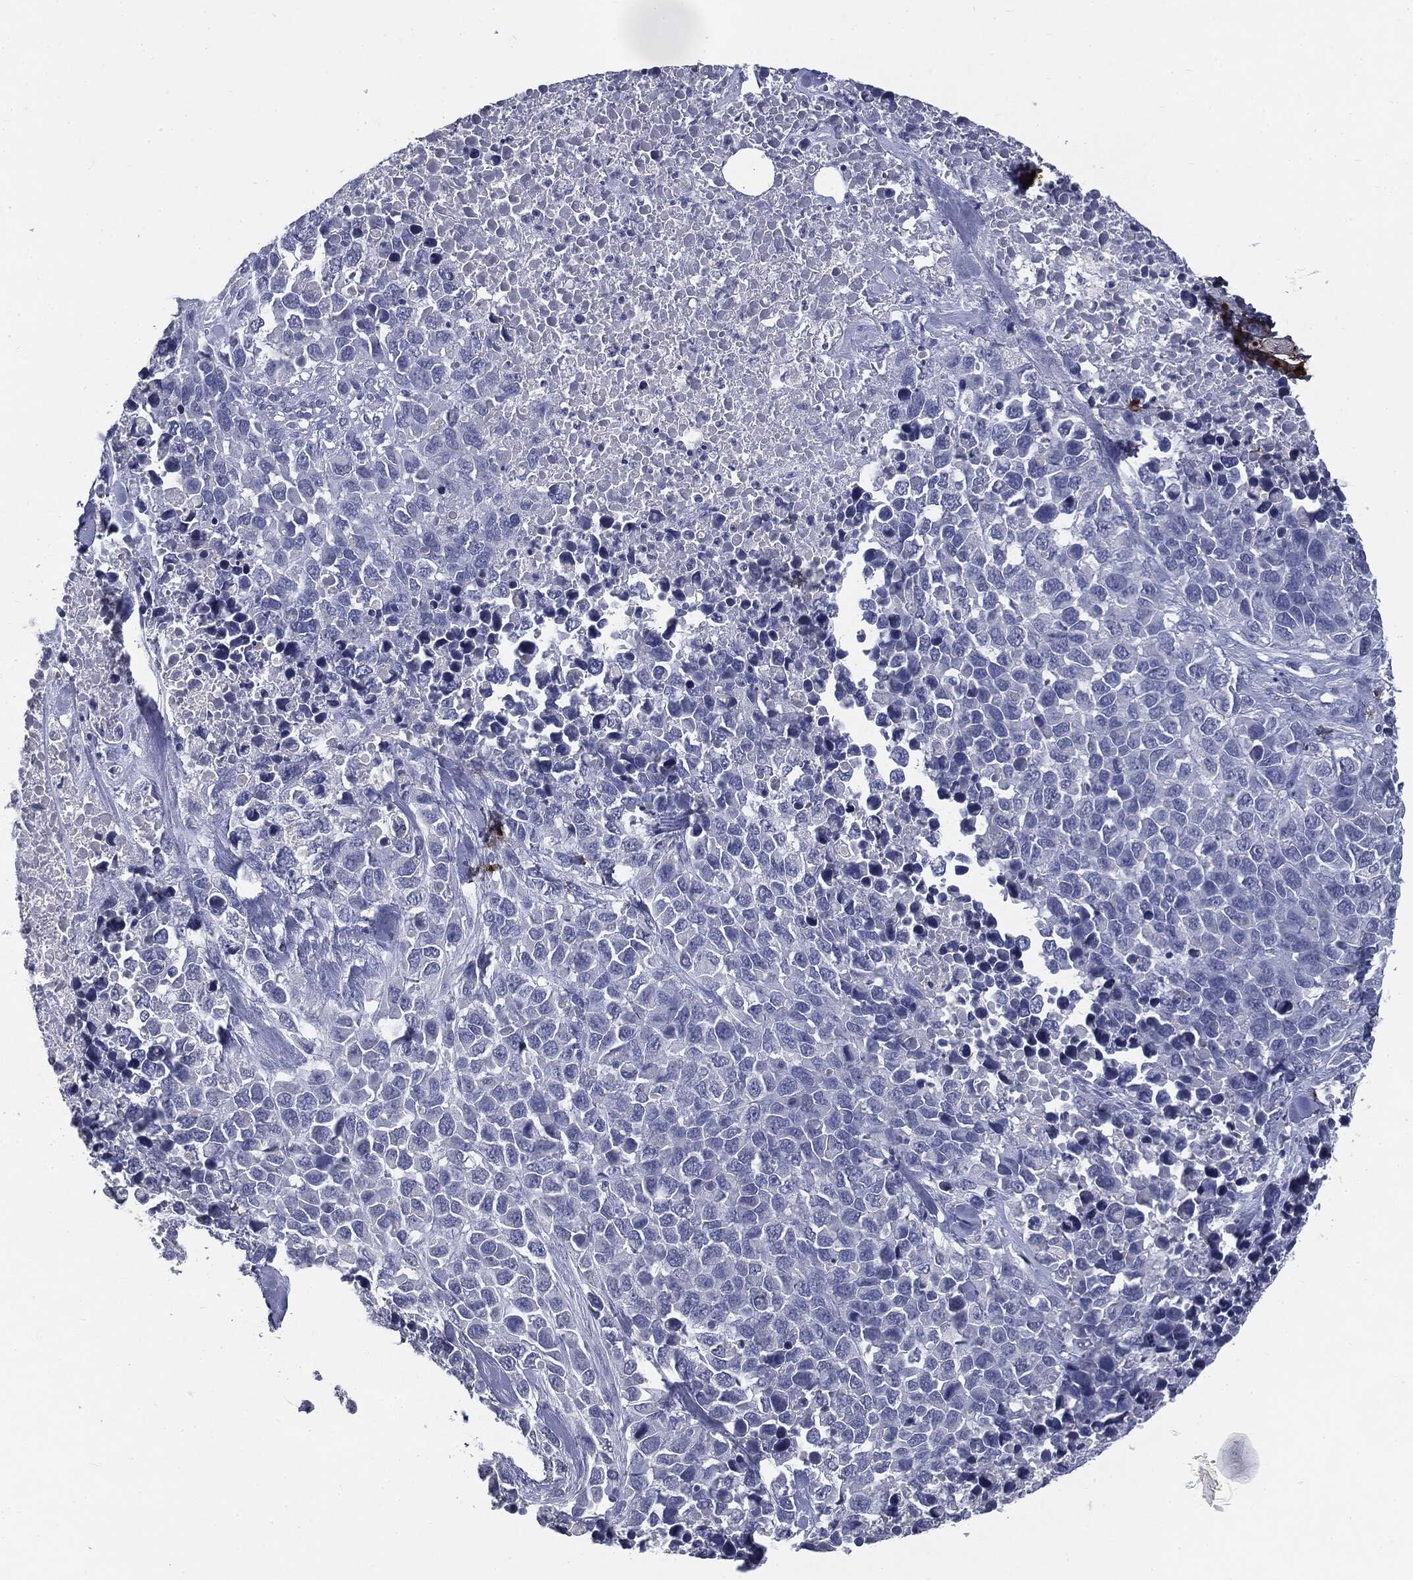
{"staining": {"intensity": "negative", "quantity": "none", "location": "none"}, "tissue": "melanoma", "cell_type": "Tumor cells", "image_type": "cancer", "snomed": [{"axis": "morphology", "description": "Malignant melanoma, Metastatic site"}, {"axis": "topography", "description": "Skin"}], "caption": "This is an immunohistochemistry (IHC) image of human melanoma. There is no positivity in tumor cells.", "gene": "MUC1", "patient": {"sex": "male", "age": 84}}